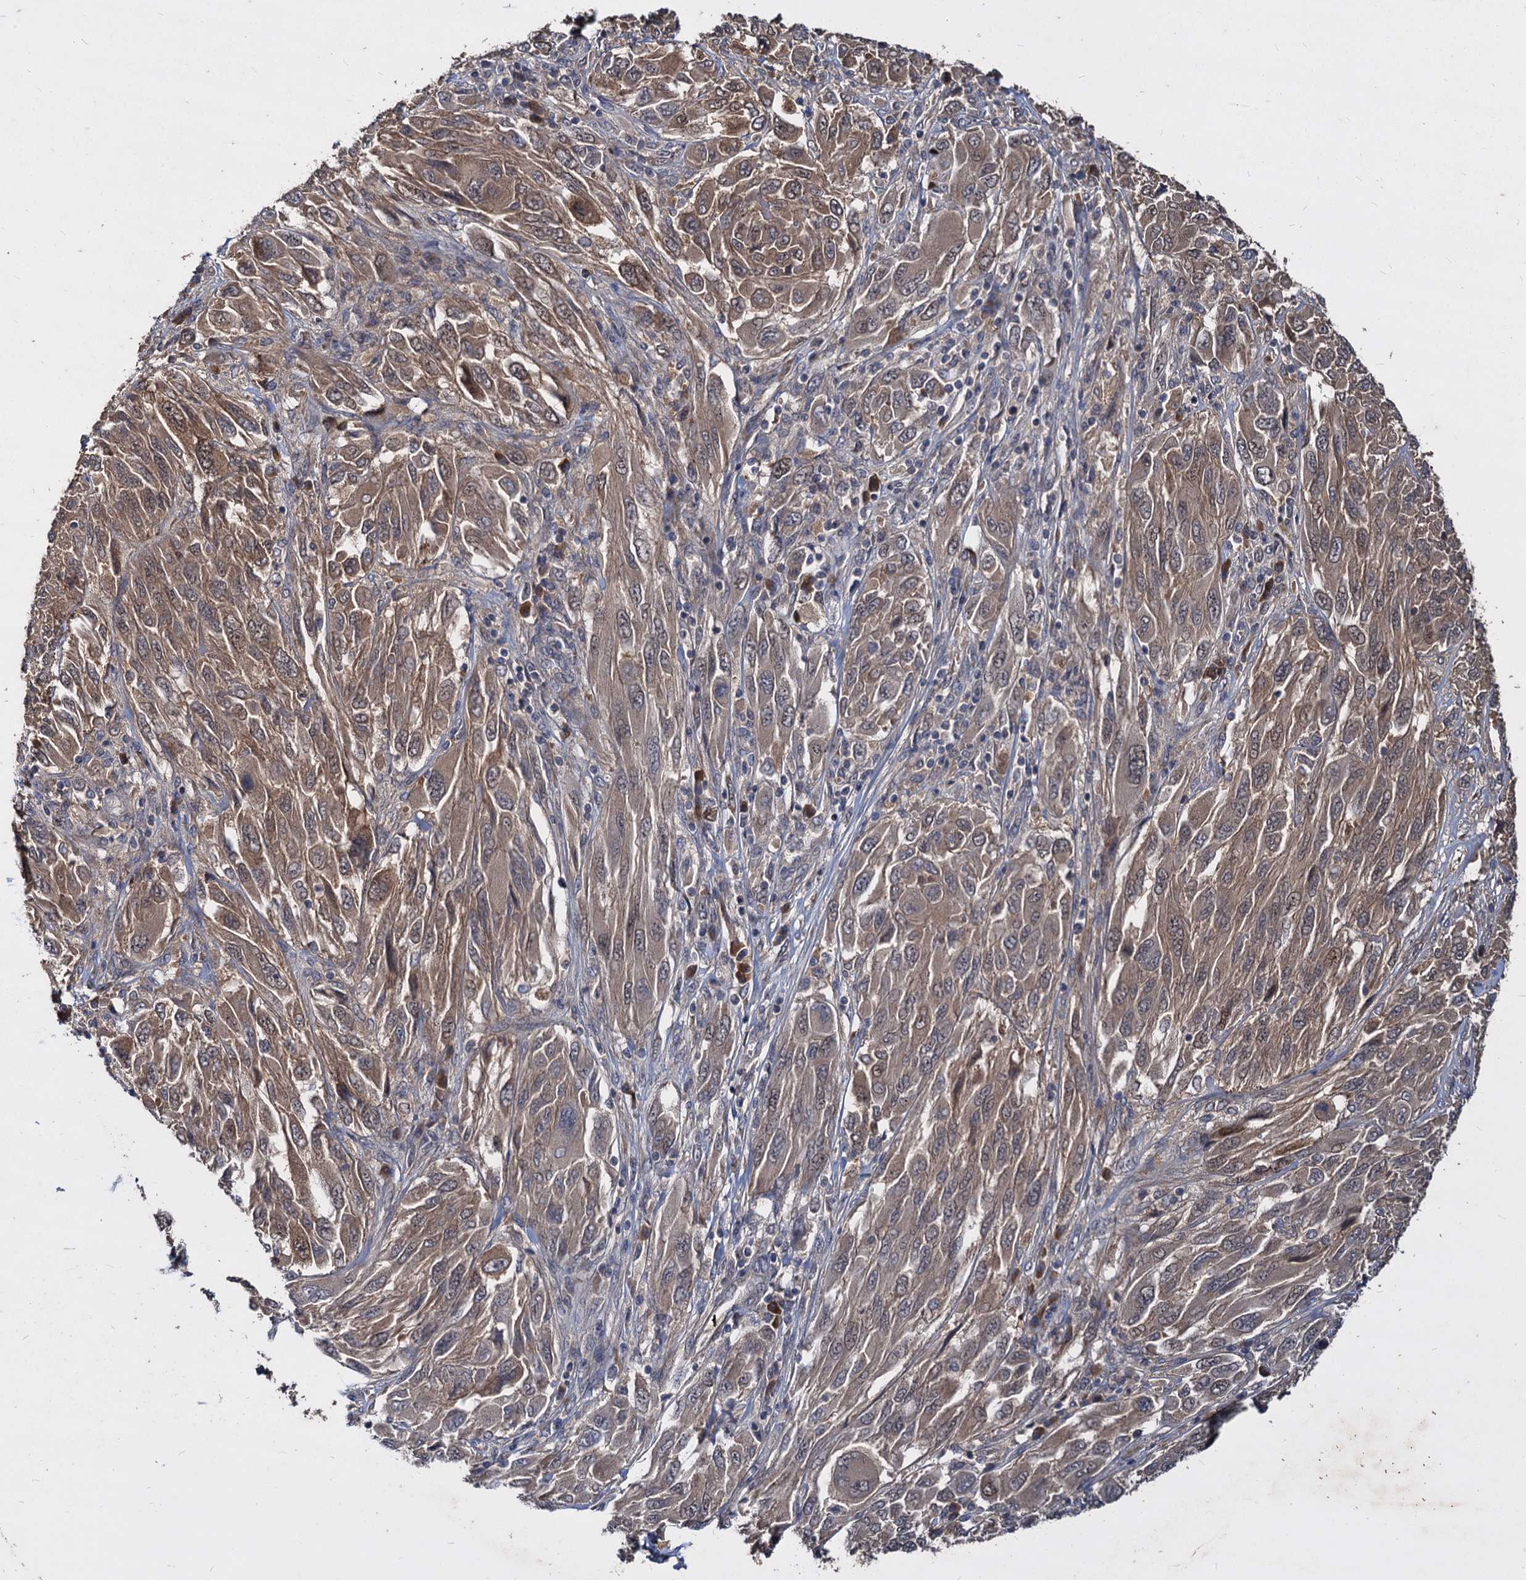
{"staining": {"intensity": "moderate", "quantity": ">75%", "location": "cytoplasmic/membranous"}, "tissue": "melanoma", "cell_type": "Tumor cells", "image_type": "cancer", "snomed": [{"axis": "morphology", "description": "Malignant melanoma, NOS"}, {"axis": "topography", "description": "Skin"}], "caption": "Immunohistochemical staining of melanoma reveals medium levels of moderate cytoplasmic/membranous expression in about >75% of tumor cells.", "gene": "CCDC184", "patient": {"sex": "female", "age": 91}}